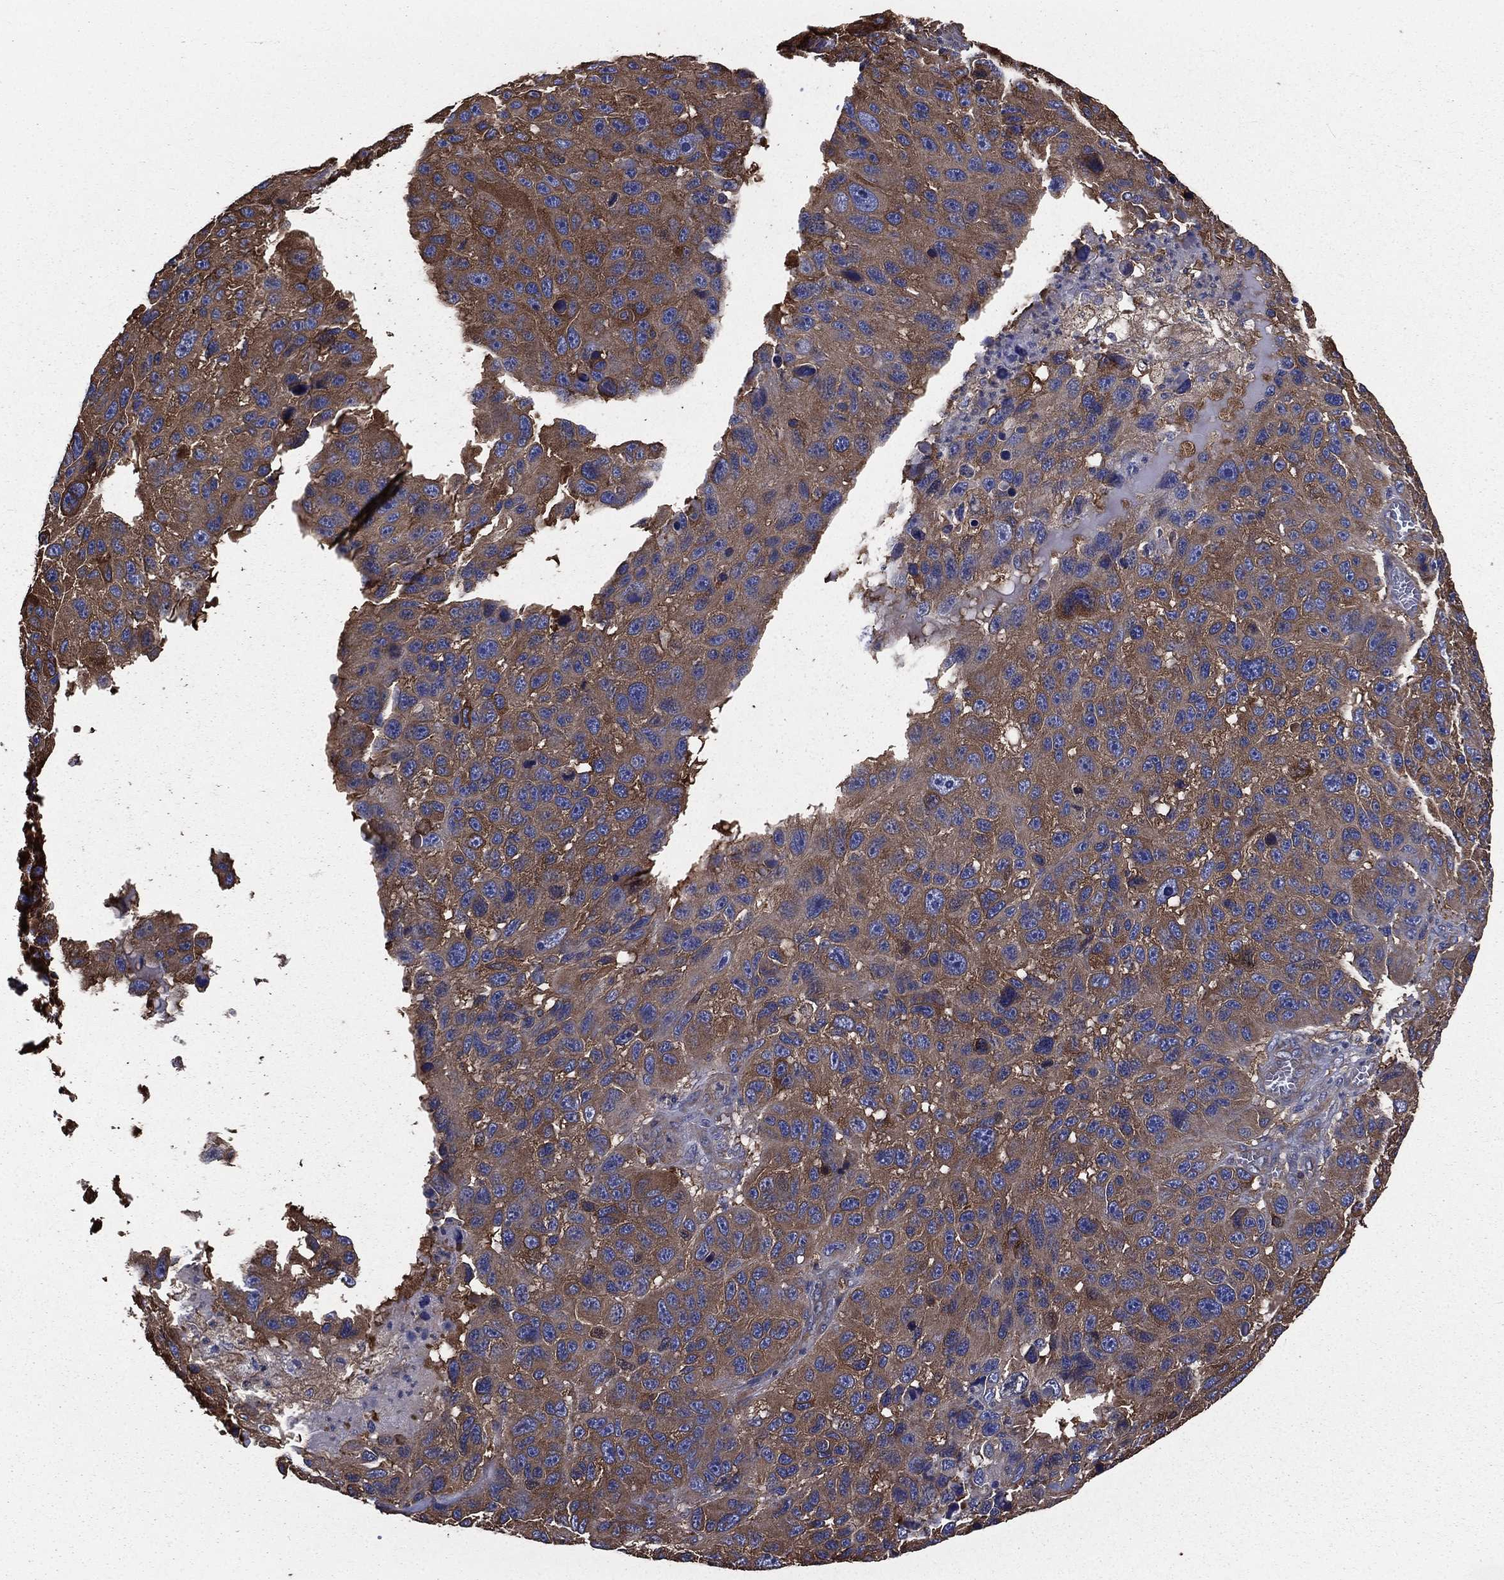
{"staining": {"intensity": "moderate", "quantity": ">75%", "location": "cytoplasmic/membranous"}, "tissue": "melanoma", "cell_type": "Tumor cells", "image_type": "cancer", "snomed": [{"axis": "morphology", "description": "Malignant melanoma, NOS"}, {"axis": "topography", "description": "Skin"}], "caption": "Tumor cells exhibit medium levels of moderate cytoplasmic/membranous staining in approximately >75% of cells in malignant melanoma. (DAB (3,3'-diaminobenzidine) IHC, brown staining for protein, blue staining for nuclei).", "gene": "SARS1", "patient": {"sex": "male", "age": 53}}